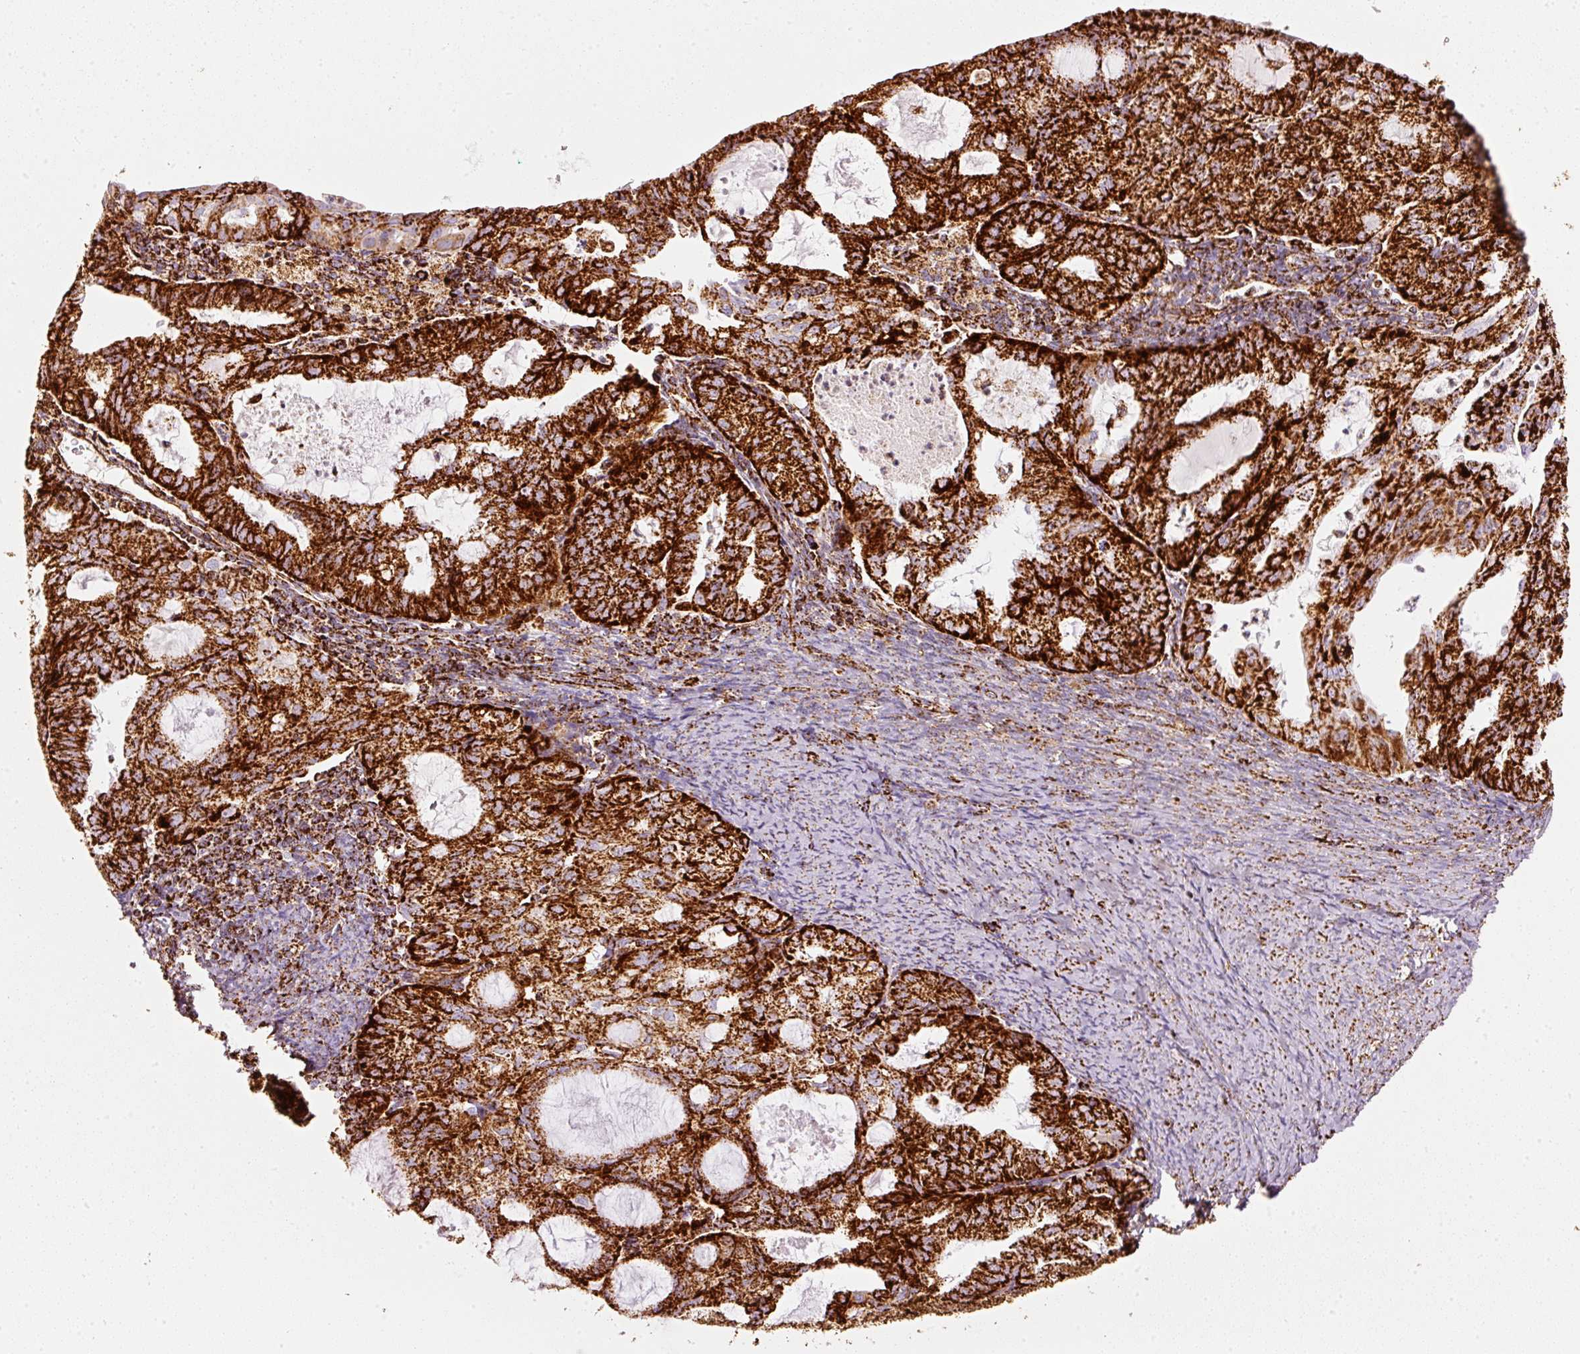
{"staining": {"intensity": "strong", "quantity": ">75%", "location": "cytoplasmic/membranous"}, "tissue": "endometrial cancer", "cell_type": "Tumor cells", "image_type": "cancer", "snomed": [{"axis": "morphology", "description": "Adenocarcinoma, NOS"}, {"axis": "topography", "description": "Endometrium"}], "caption": "Immunohistochemical staining of endometrial cancer displays high levels of strong cytoplasmic/membranous protein positivity in approximately >75% of tumor cells.", "gene": "MT-CO2", "patient": {"sex": "female", "age": 70}}